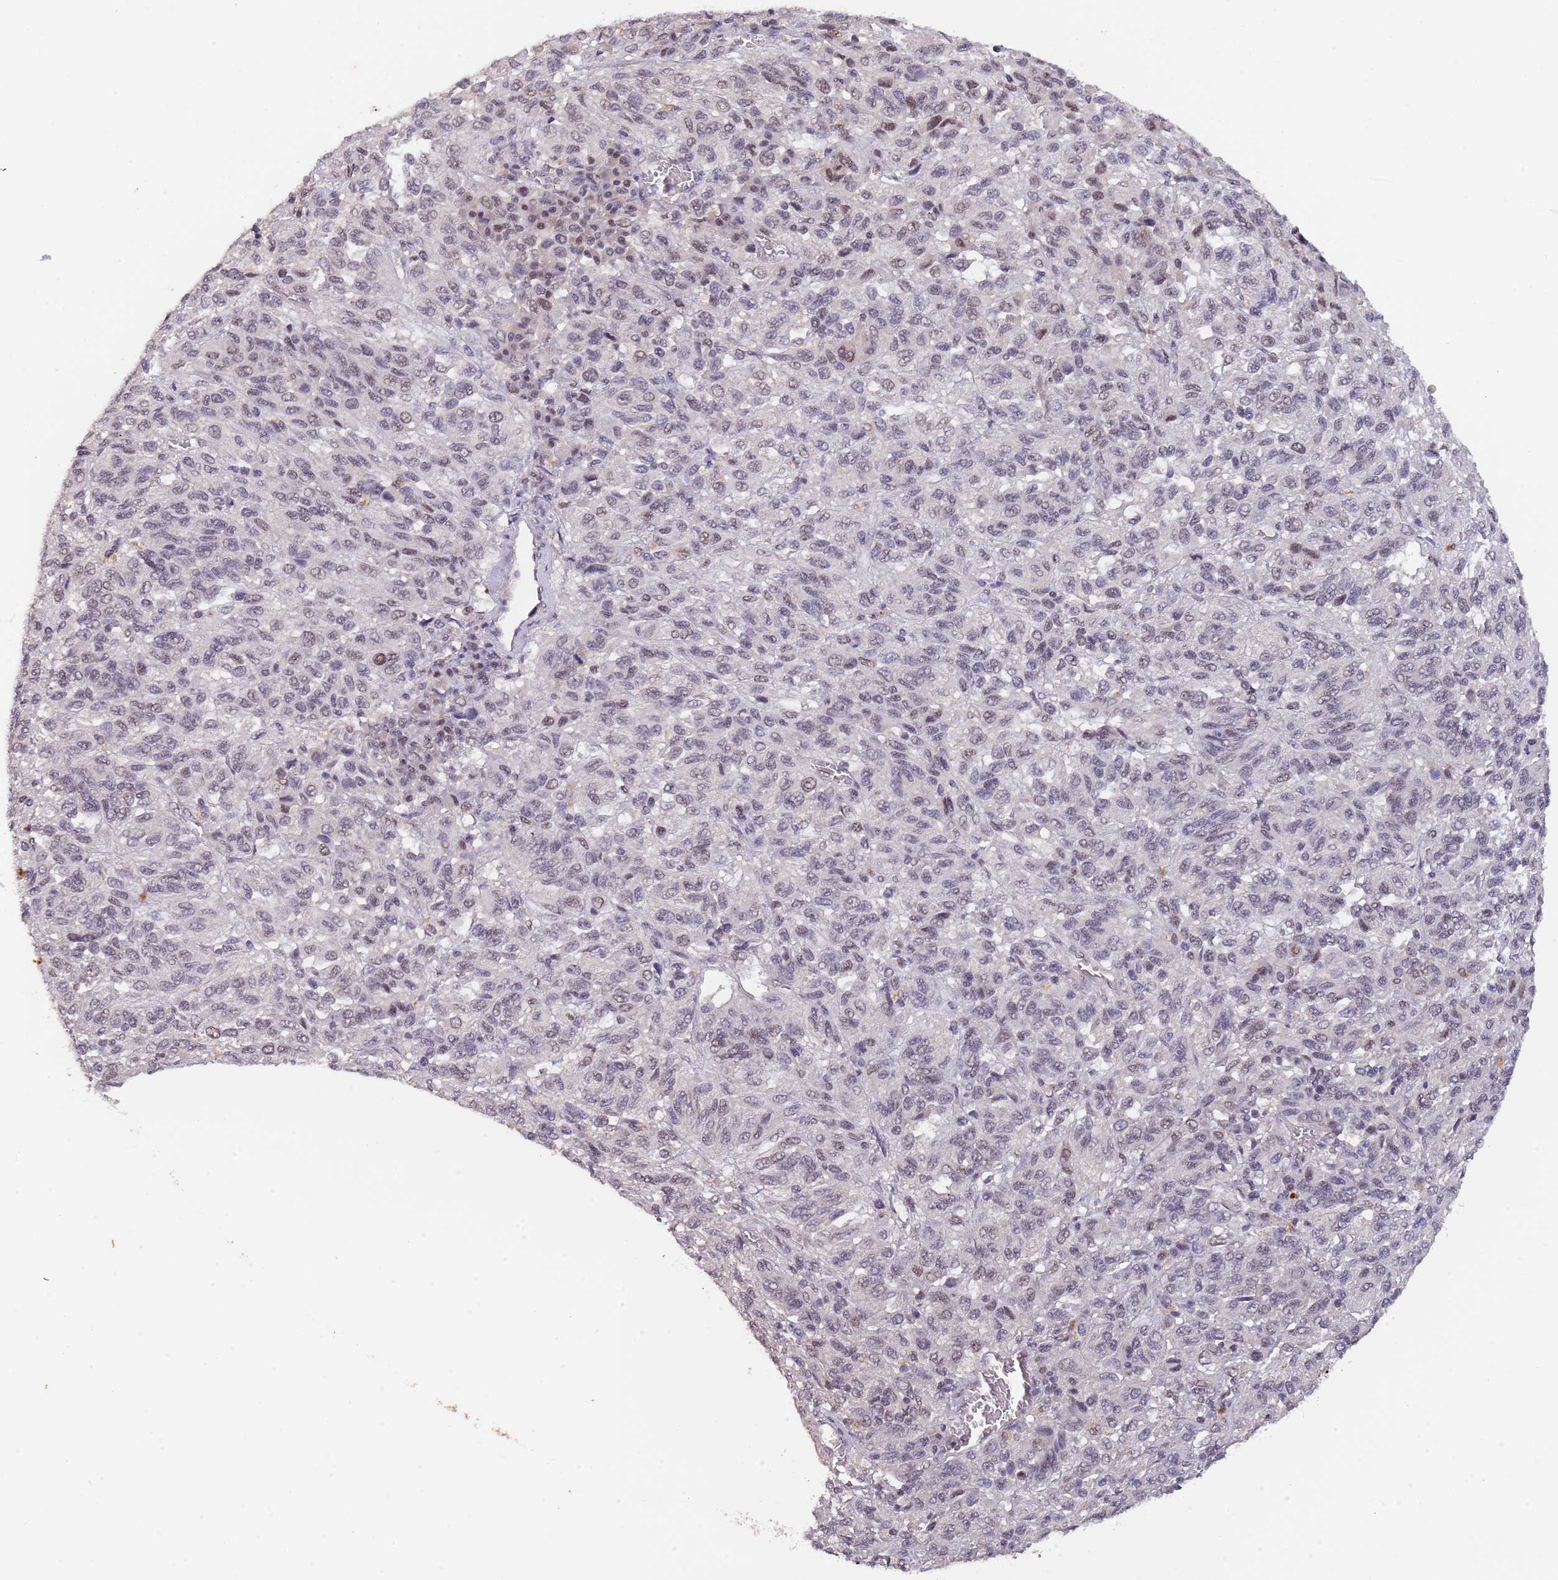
{"staining": {"intensity": "weak", "quantity": "<25%", "location": "nuclear"}, "tissue": "melanoma", "cell_type": "Tumor cells", "image_type": "cancer", "snomed": [{"axis": "morphology", "description": "Malignant melanoma, Metastatic site"}, {"axis": "topography", "description": "Lung"}], "caption": "Tumor cells are negative for protein expression in human melanoma. (Stains: DAB (3,3'-diaminobenzidine) immunohistochemistry (IHC) with hematoxylin counter stain, Microscopy: brightfield microscopy at high magnification).", "gene": "CIZ1", "patient": {"sex": "male", "age": 64}}